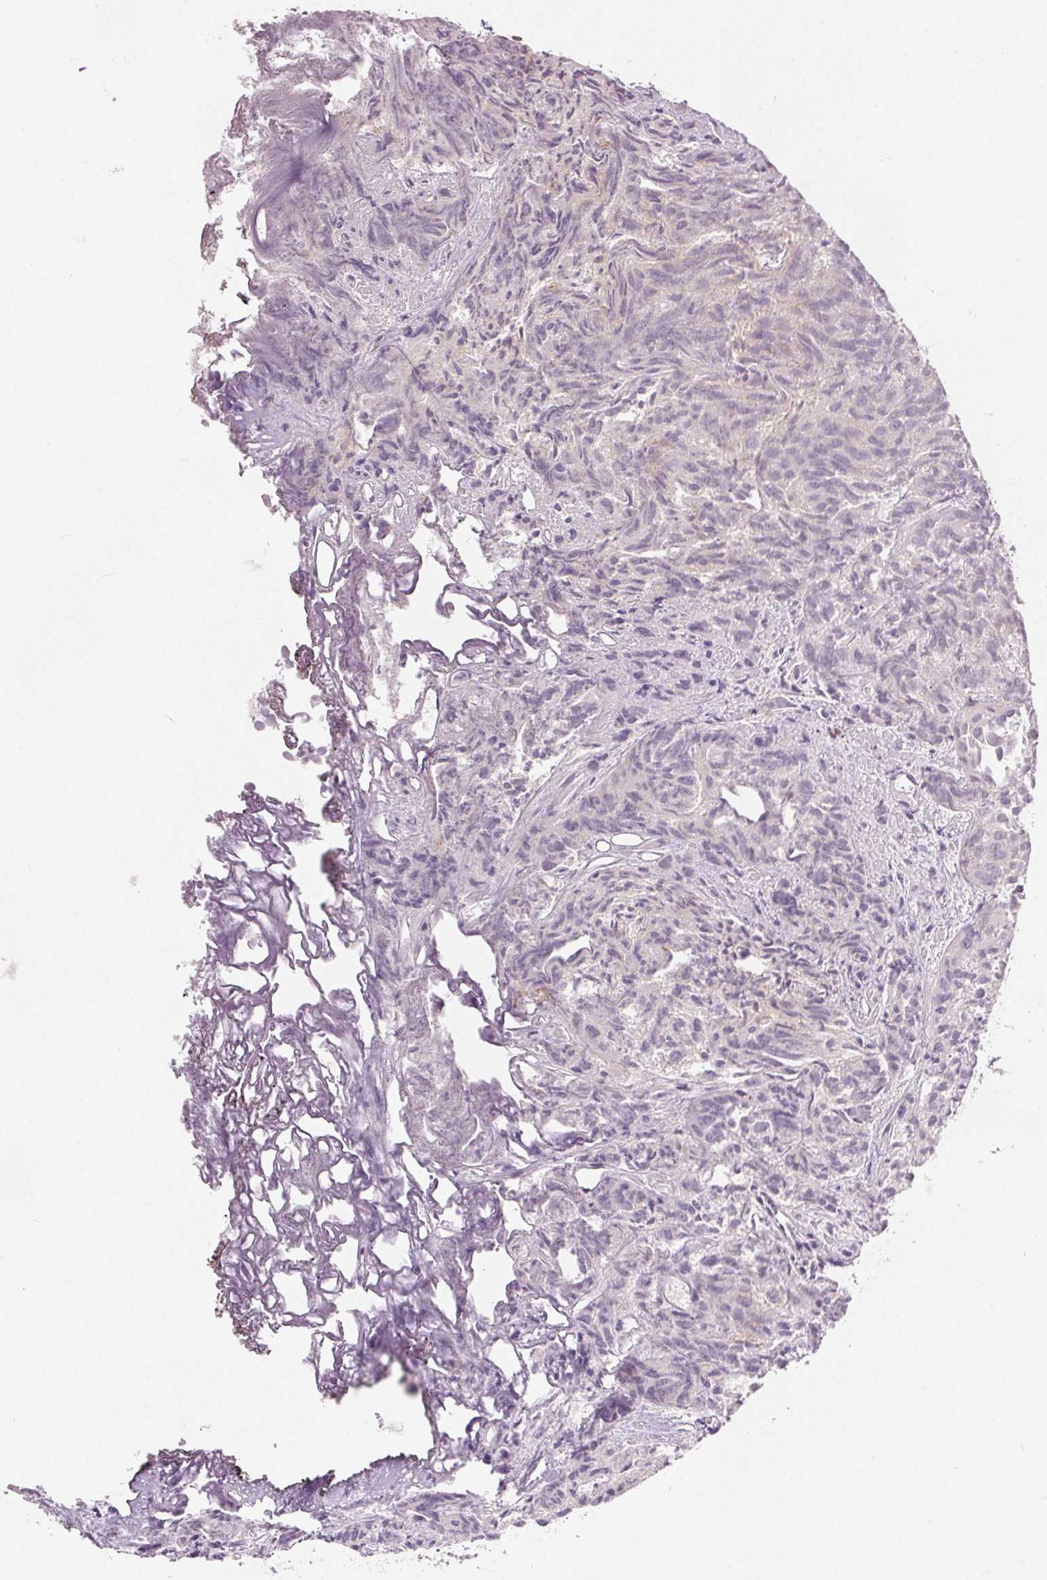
{"staining": {"intensity": "negative", "quantity": "none", "location": "none"}, "tissue": "prostate cancer", "cell_type": "Tumor cells", "image_type": "cancer", "snomed": [{"axis": "morphology", "description": "Adenocarcinoma, High grade"}, {"axis": "topography", "description": "Prostate"}], "caption": "Protein analysis of prostate cancer (adenocarcinoma (high-grade)) exhibits no significant staining in tumor cells.", "gene": "CA12", "patient": {"sex": "male", "age": 58}}